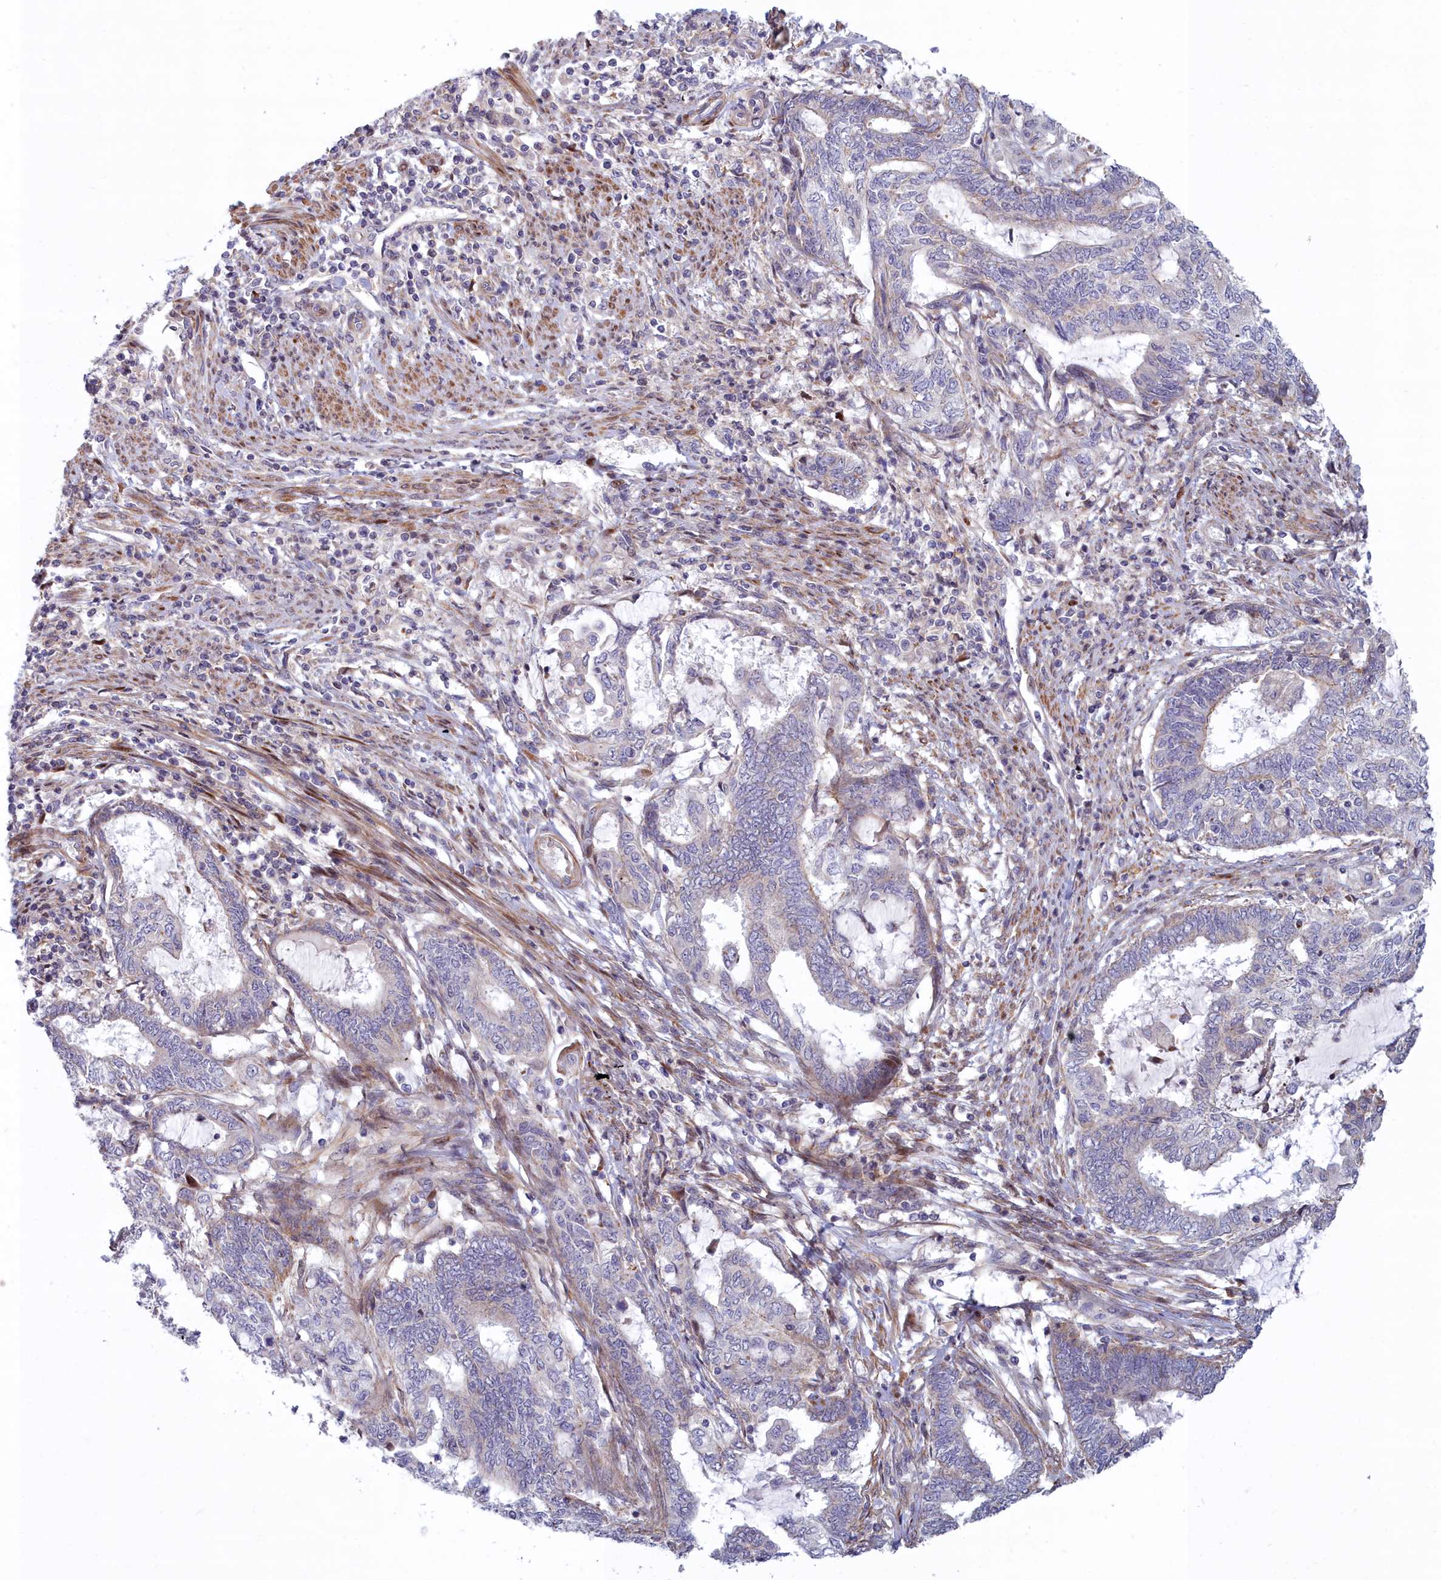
{"staining": {"intensity": "negative", "quantity": "none", "location": "none"}, "tissue": "endometrial cancer", "cell_type": "Tumor cells", "image_type": "cancer", "snomed": [{"axis": "morphology", "description": "Adenocarcinoma, NOS"}, {"axis": "topography", "description": "Uterus"}, {"axis": "topography", "description": "Endometrium"}], "caption": "Endometrial cancer (adenocarcinoma) was stained to show a protein in brown. There is no significant expression in tumor cells. The staining was performed using DAB (3,3'-diaminobenzidine) to visualize the protein expression in brown, while the nuclei were stained in blue with hematoxylin (Magnification: 20x).", "gene": "C15orf40", "patient": {"sex": "female", "age": 70}}